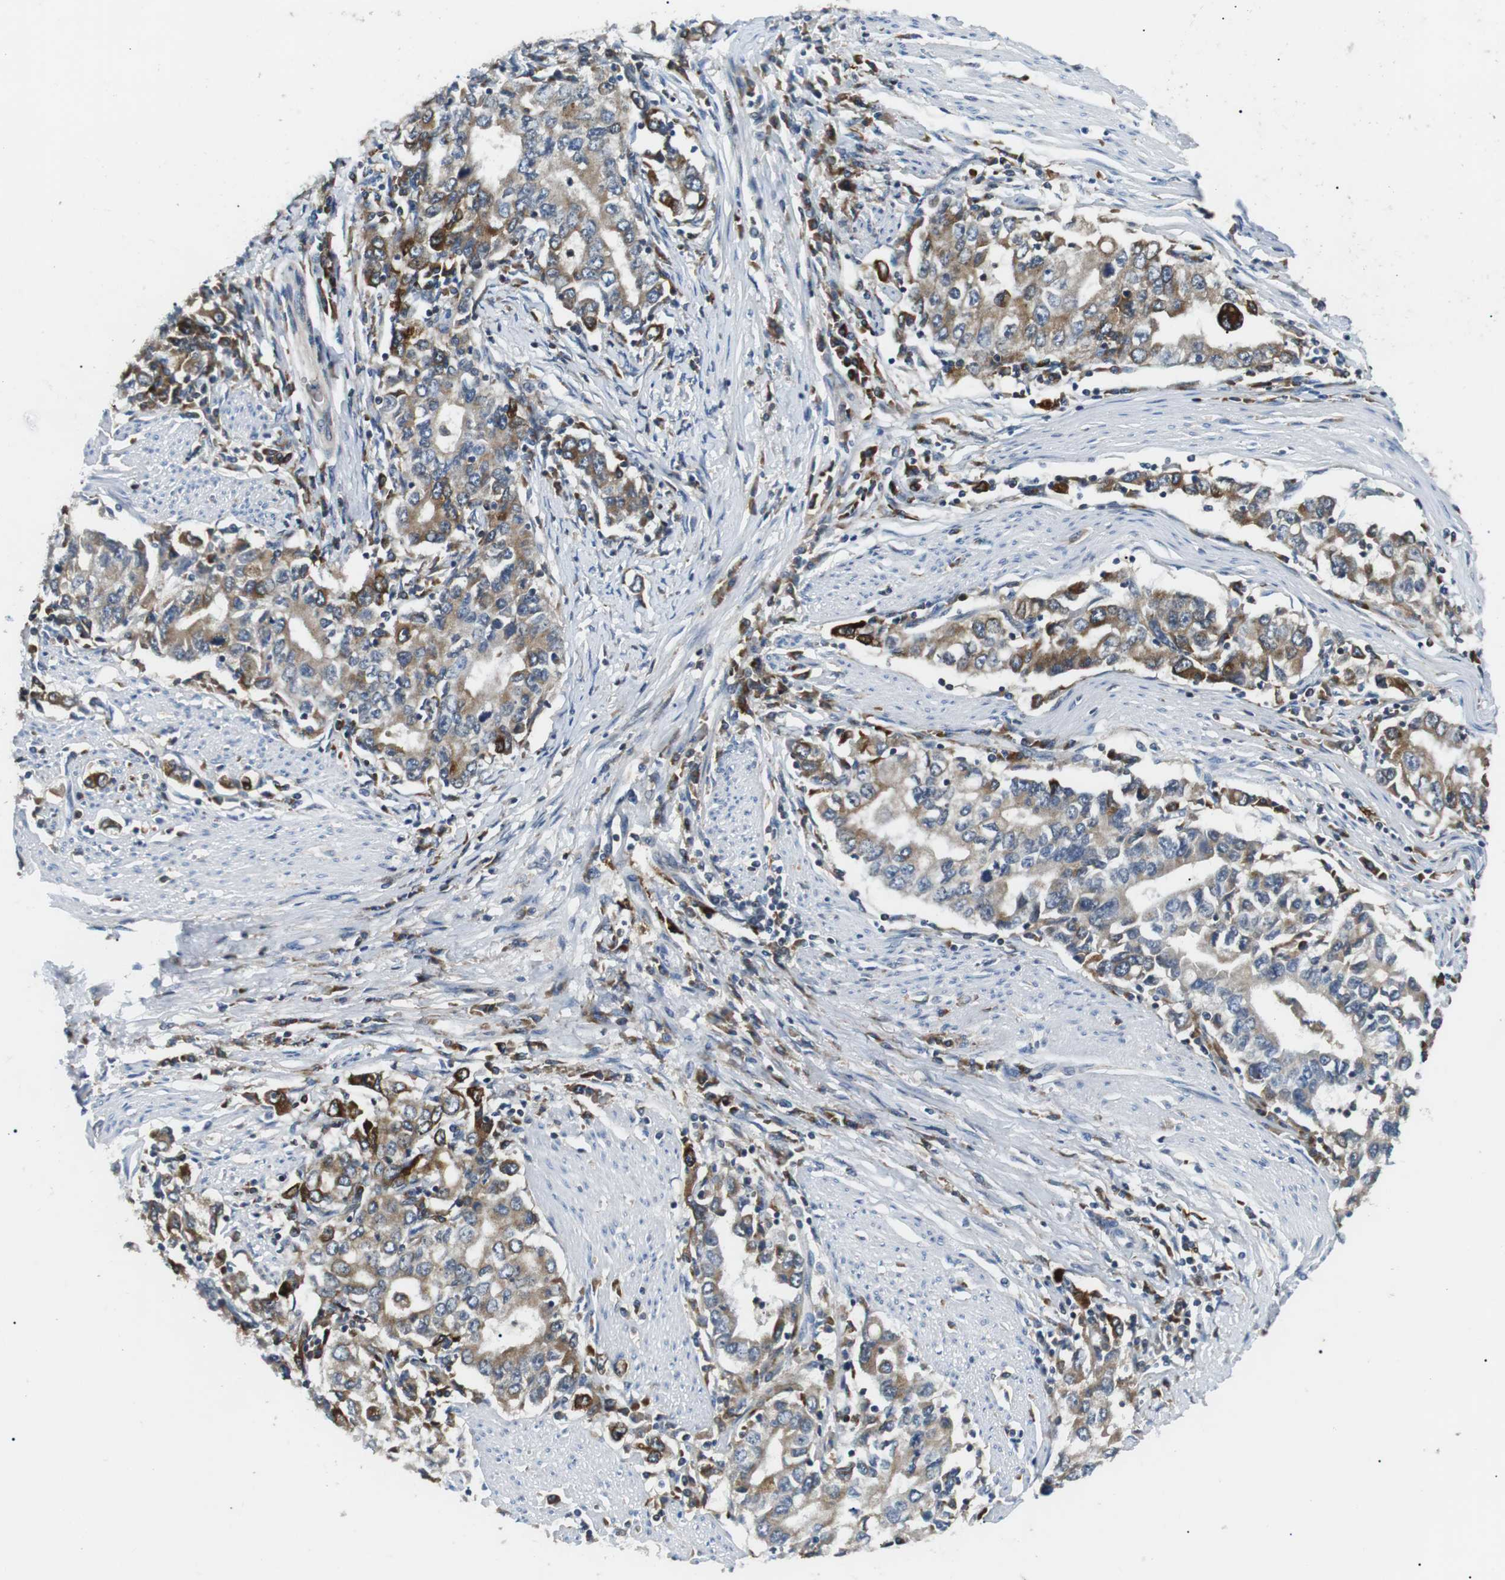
{"staining": {"intensity": "weak", "quantity": "25%-75%", "location": "cytoplasmic/membranous"}, "tissue": "stomach cancer", "cell_type": "Tumor cells", "image_type": "cancer", "snomed": [{"axis": "morphology", "description": "Adenocarcinoma, NOS"}, {"axis": "topography", "description": "Stomach, lower"}], "caption": "The photomicrograph shows a brown stain indicating the presence of a protein in the cytoplasmic/membranous of tumor cells in stomach adenocarcinoma.", "gene": "RAB9A", "patient": {"sex": "female", "age": 72}}